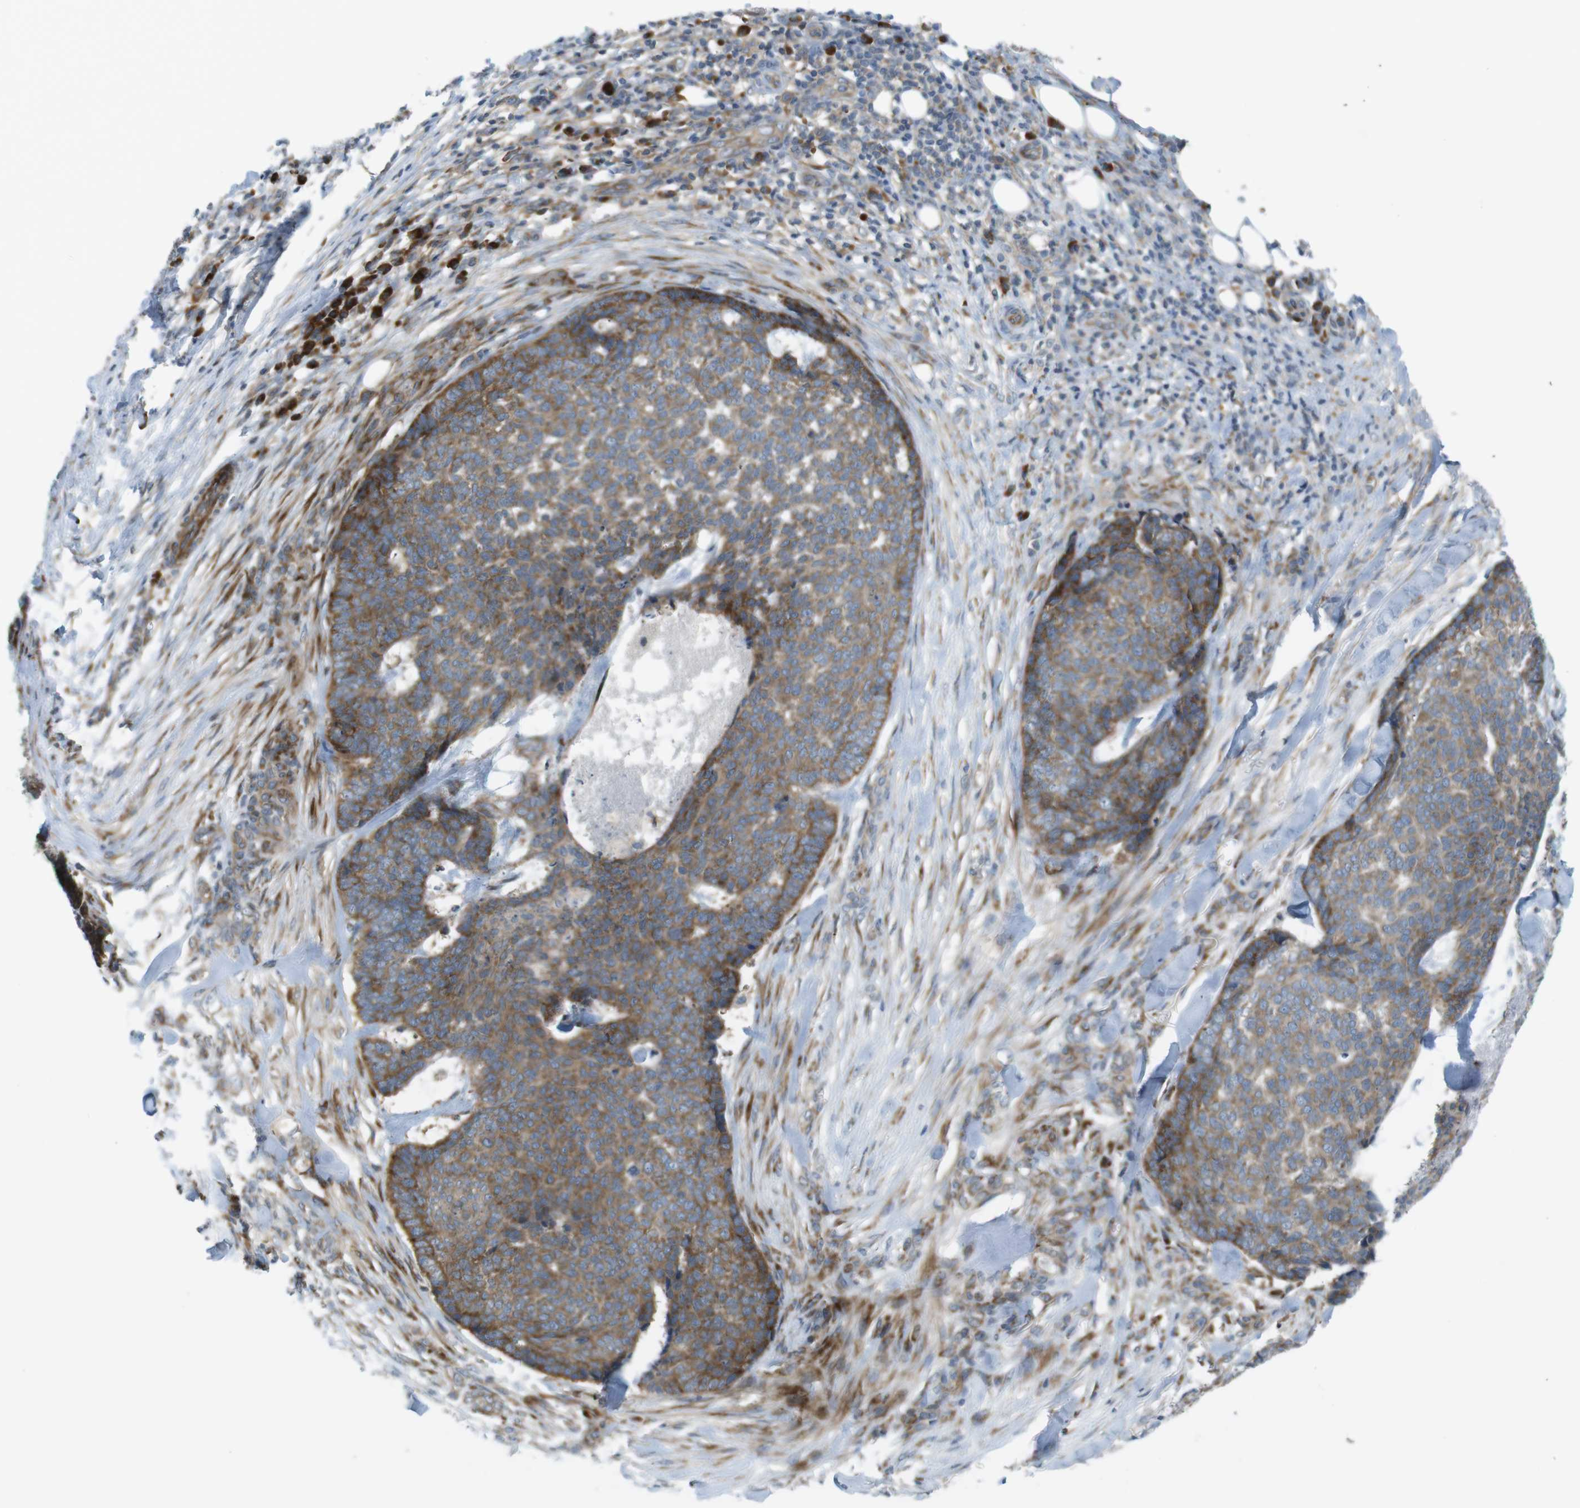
{"staining": {"intensity": "moderate", "quantity": ">75%", "location": "cytoplasmic/membranous"}, "tissue": "skin cancer", "cell_type": "Tumor cells", "image_type": "cancer", "snomed": [{"axis": "morphology", "description": "Basal cell carcinoma"}, {"axis": "topography", "description": "Skin"}], "caption": "This micrograph exhibits skin basal cell carcinoma stained with IHC to label a protein in brown. The cytoplasmic/membranous of tumor cells show moderate positivity for the protein. Nuclei are counter-stained blue.", "gene": "GJC3", "patient": {"sex": "male", "age": 84}}